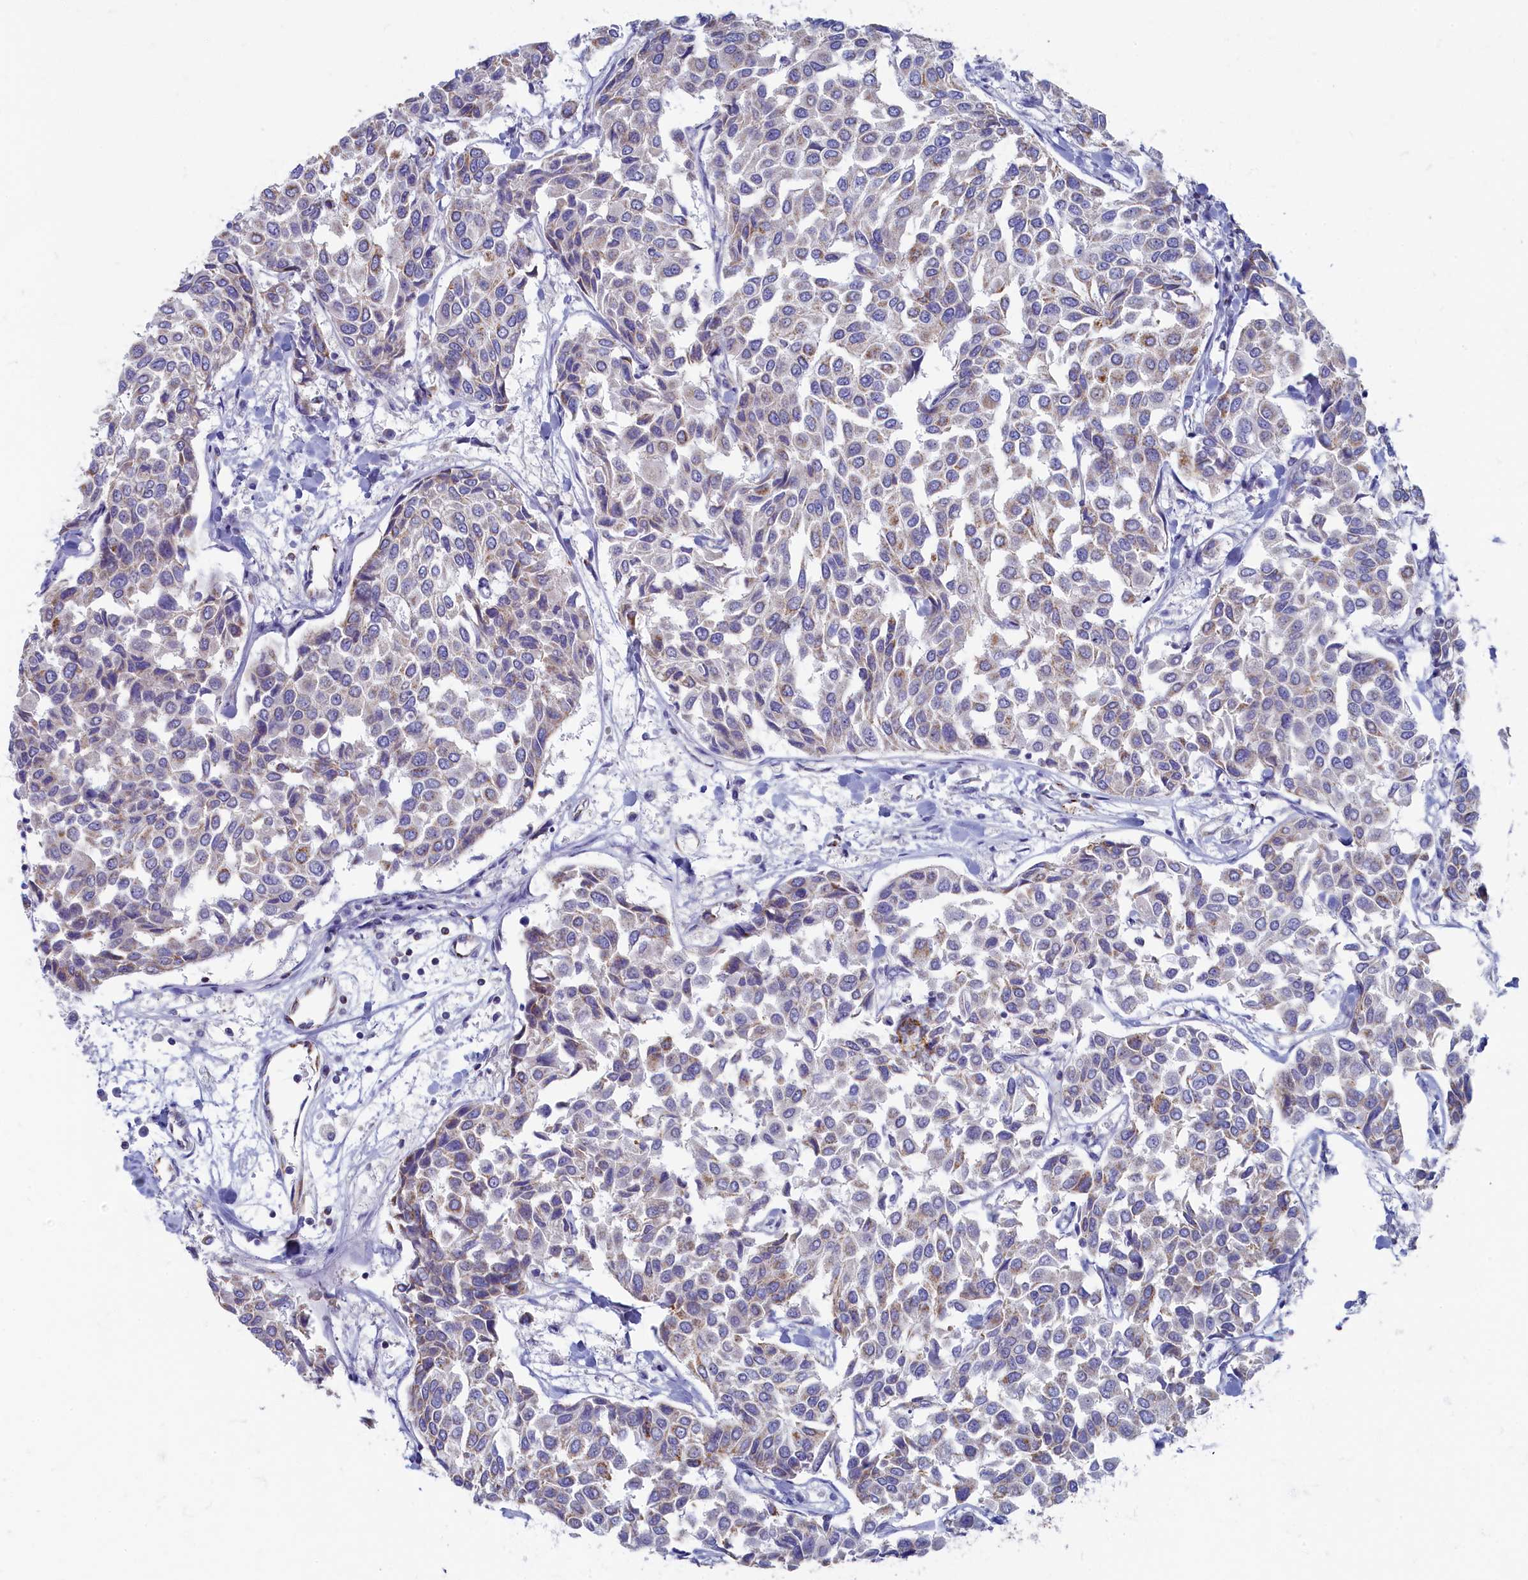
{"staining": {"intensity": "weak", "quantity": "<25%", "location": "cytoplasmic/membranous"}, "tissue": "breast cancer", "cell_type": "Tumor cells", "image_type": "cancer", "snomed": [{"axis": "morphology", "description": "Duct carcinoma"}, {"axis": "topography", "description": "Breast"}], "caption": "Tumor cells are negative for protein expression in human breast cancer.", "gene": "OCIAD2", "patient": {"sex": "female", "age": 55}}